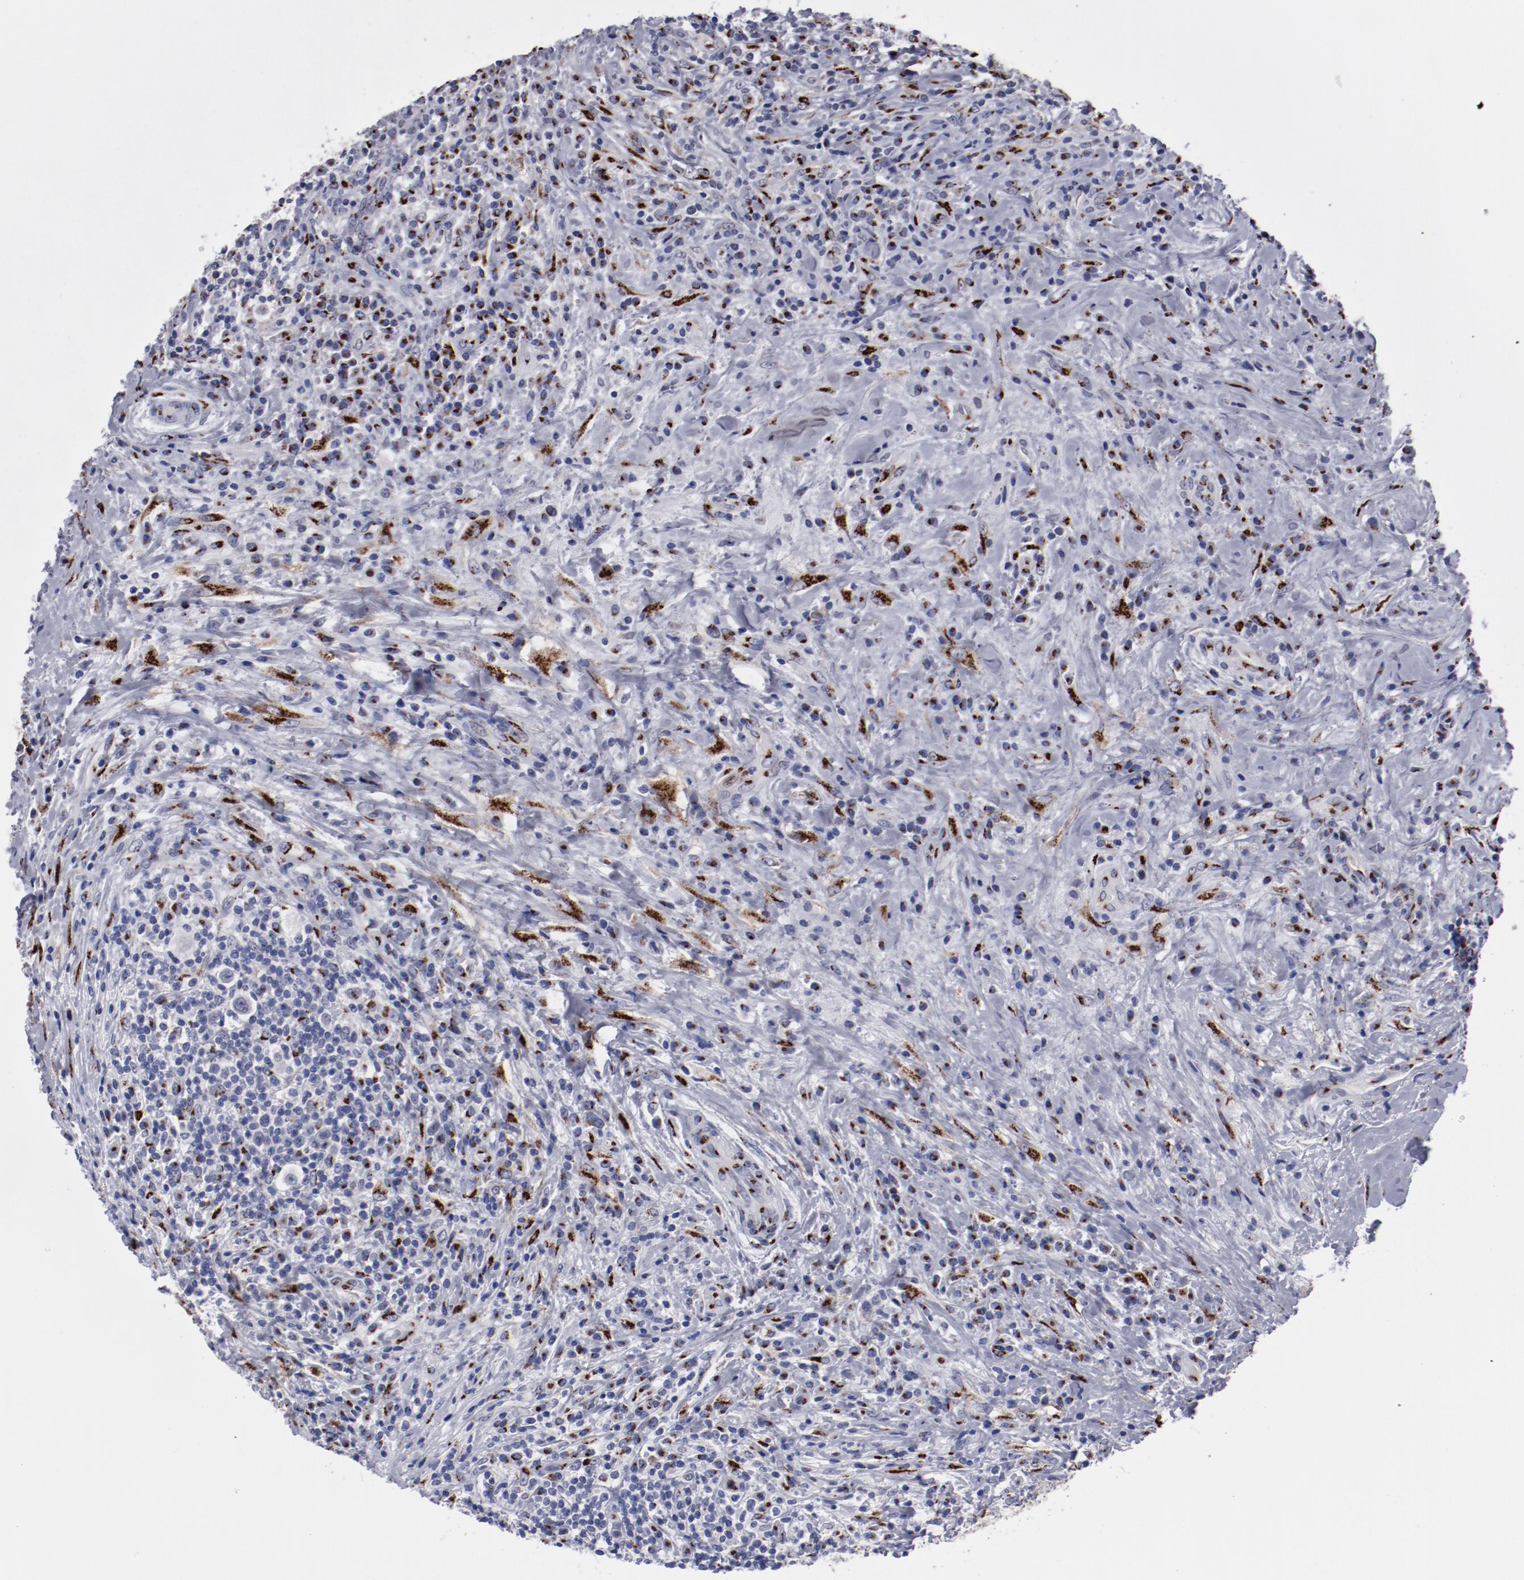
{"staining": {"intensity": "strong", "quantity": "25%-75%", "location": "cytoplasmic/membranous"}, "tissue": "lymphoma", "cell_type": "Tumor cells", "image_type": "cancer", "snomed": [{"axis": "morphology", "description": "Hodgkin's disease, NOS"}, {"axis": "topography", "description": "Lymph node"}], "caption": "Protein staining exhibits strong cytoplasmic/membranous positivity in approximately 25%-75% of tumor cells in lymphoma.", "gene": "GOLIM4", "patient": {"sex": "female", "age": 25}}